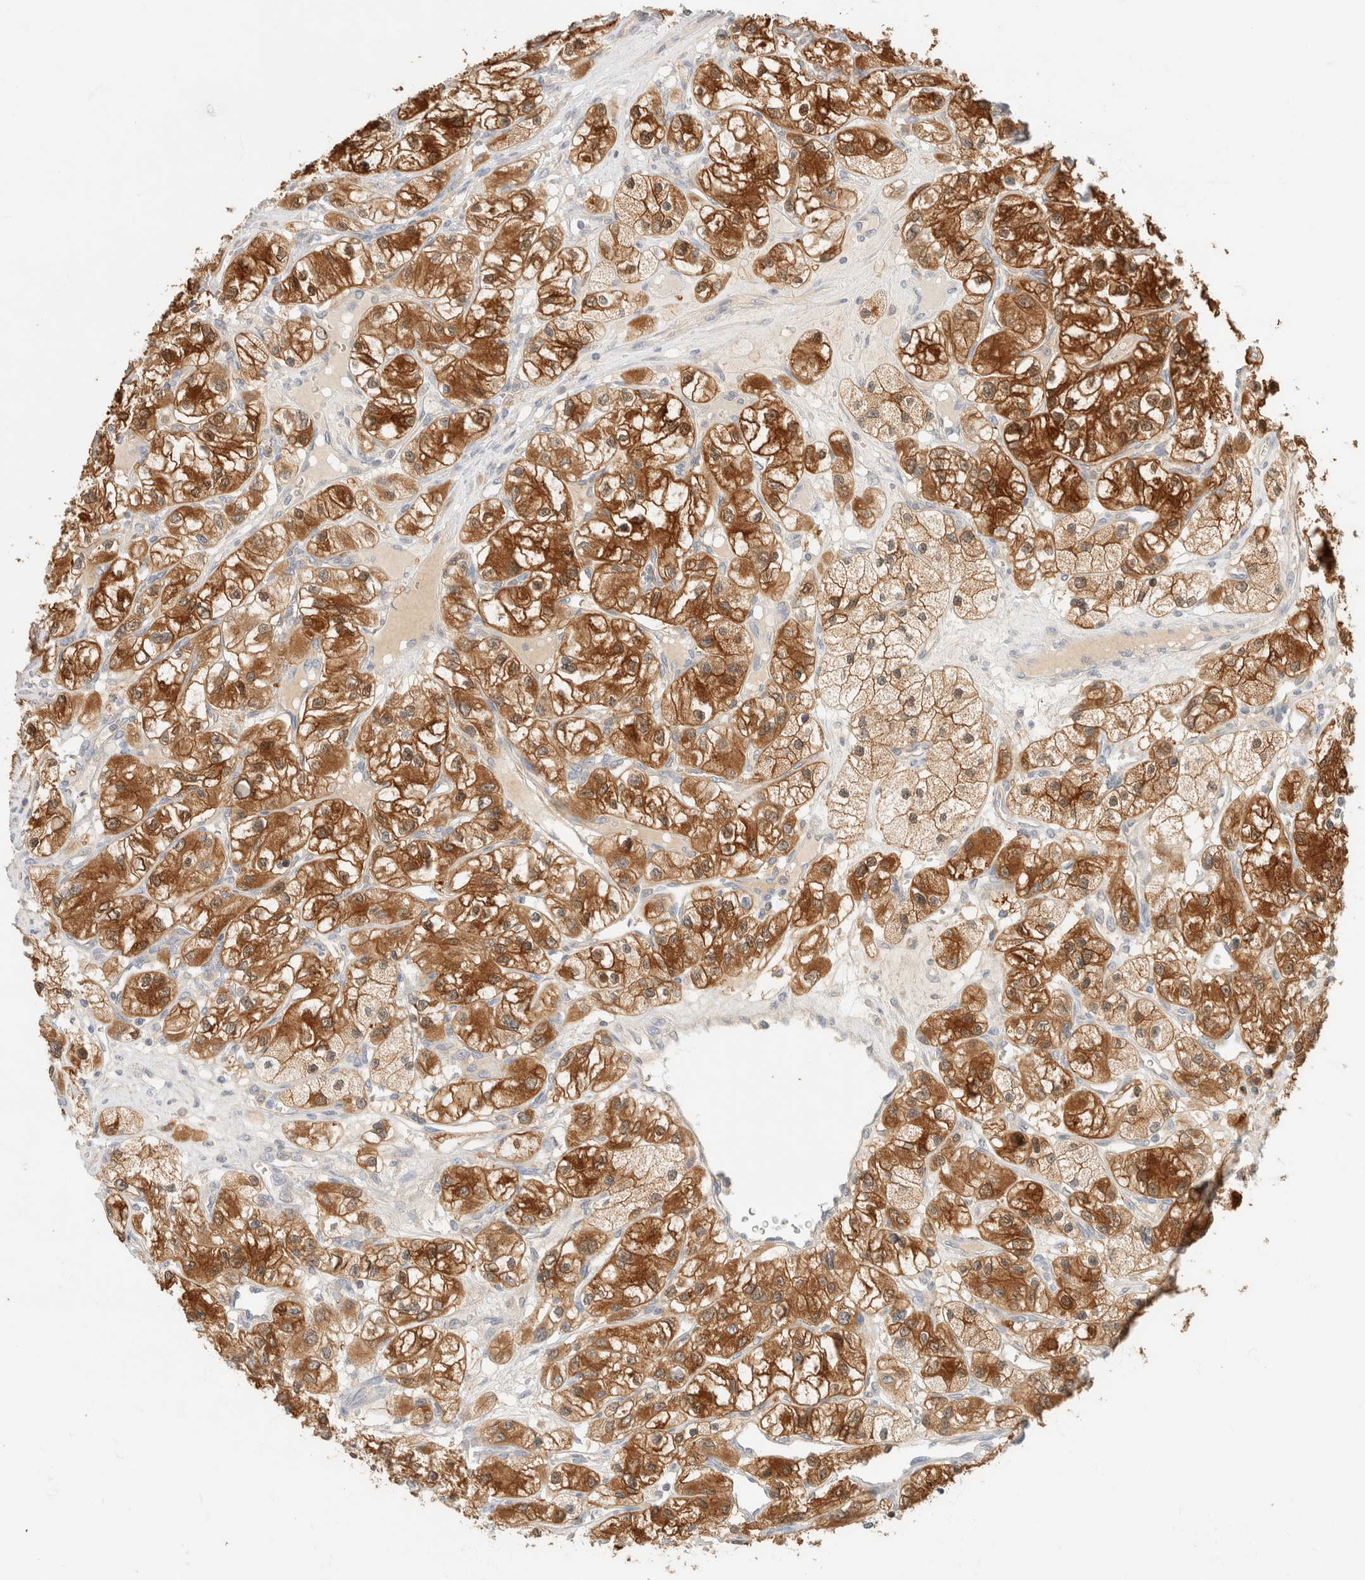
{"staining": {"intensity": "strong", "quantity": ">75%", "location": "cytoplasmic/membranous"}, "tissue": "renal cancer", "cell_type": "Tumor cells", "image_type": "cancer", "snomed": [{"axis": "morphology", "description": "Adenocarcinoma, NOS"}, {"axis": "topography", "description": "Kidney"}], "caption": "A high amount of strong cytoplasmic/membranous expression is identified in approximately >75% of tumor cells in renal adenocarcinoma tissue. (DAB (3,3'-diaminobenzidine) IHC with brightfield microscopy, high magnification).", "gene": "GPI", "patient": {"sex": "female", "age": 57}}